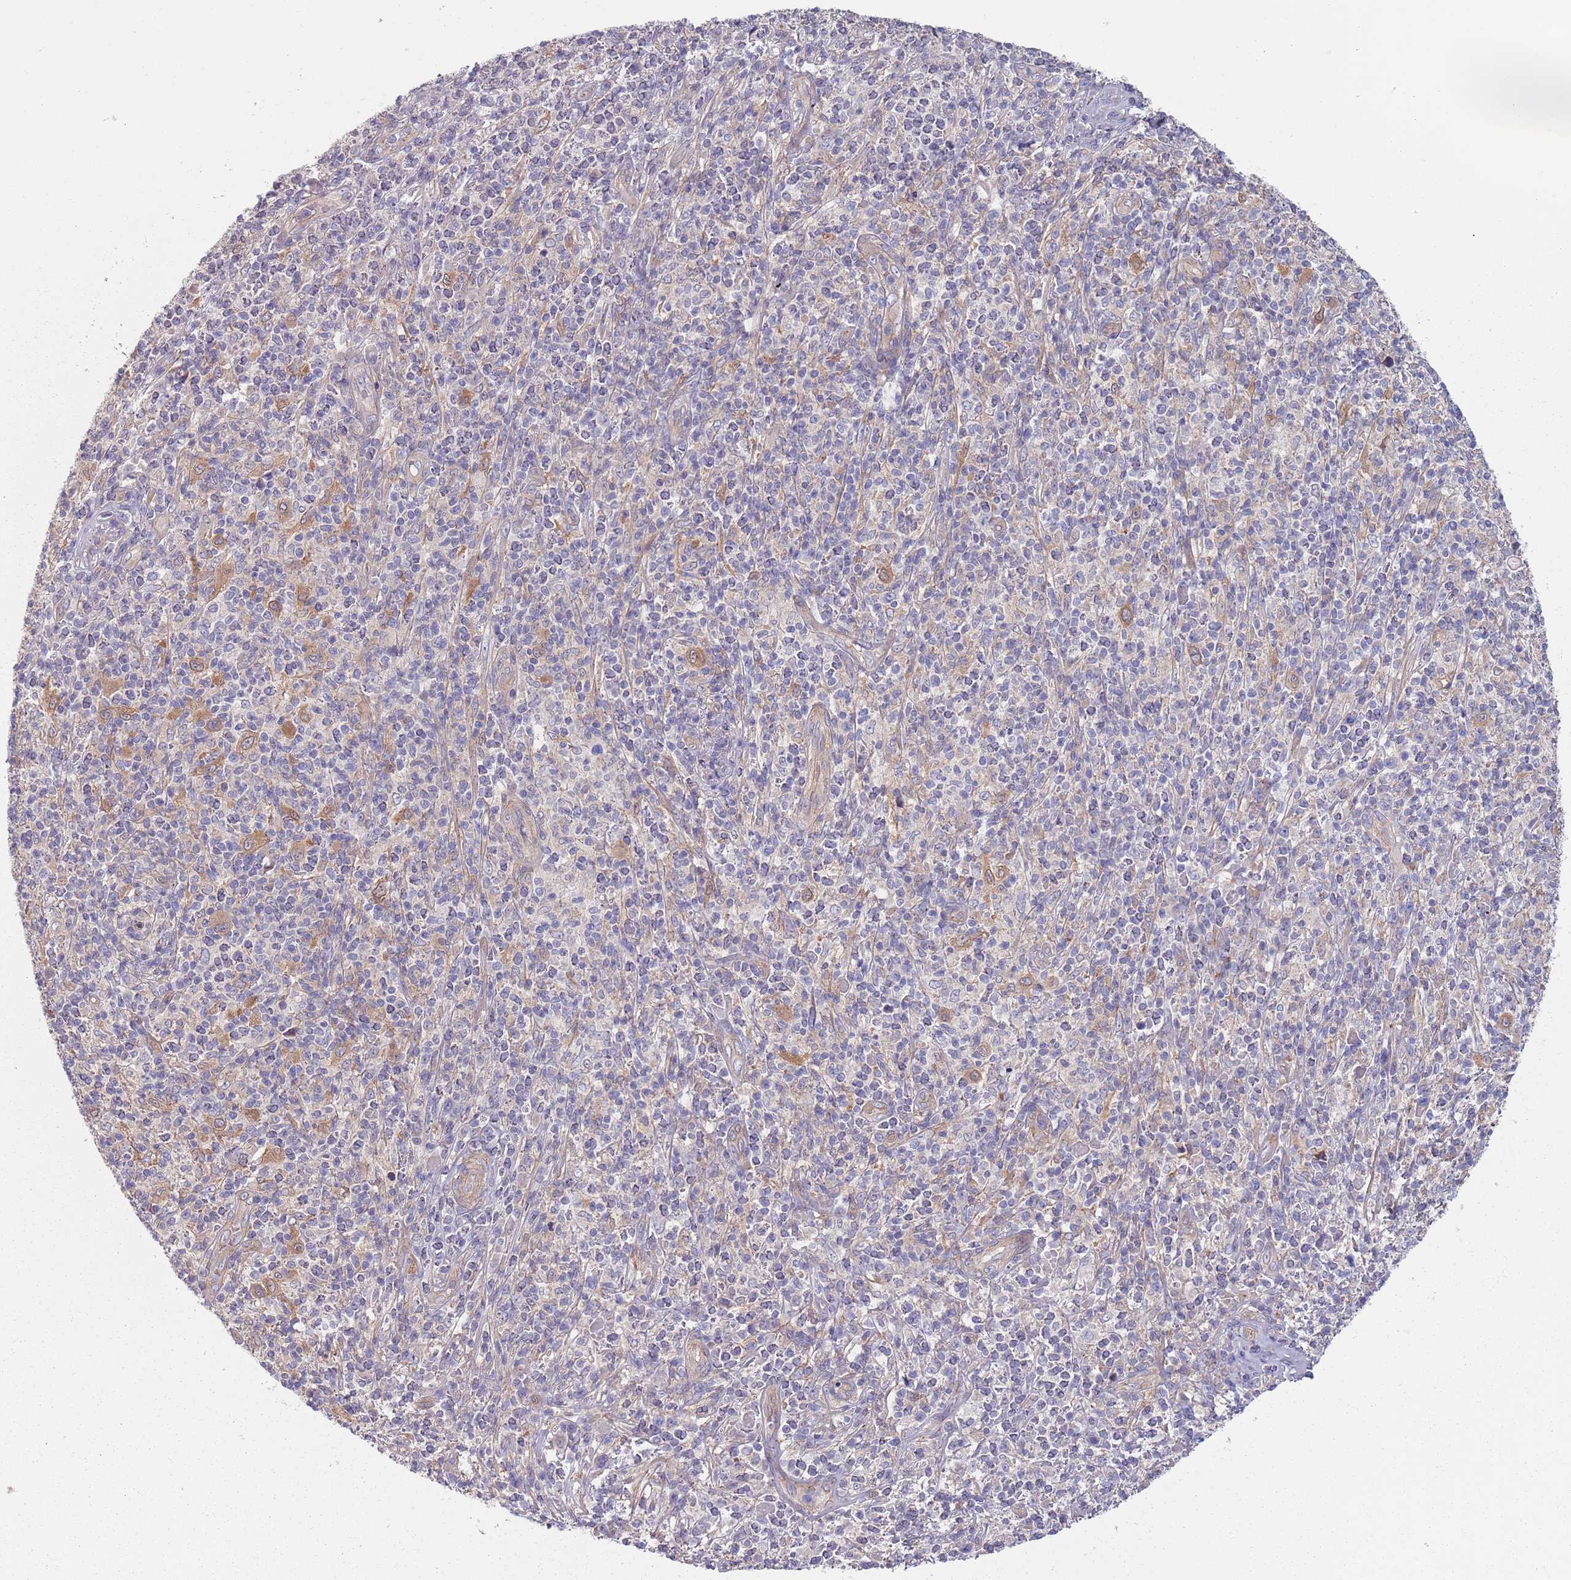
{"staining": {"intensity": "moderate", "quantity": "<25%", "location": "cytoplasmic/membranous"}, "tissue": "melanoma", "cell_type": "Tumor cells", "image_type": "cancer", "snomed": [{"axis": "morphology", "description": "Malignant melanoma, NOS"}, {"axis": "topography", "description": "Skin"}], "caption": "Human malignant melanoma stained with a protein marker demonstrates moderate staining in tumor cells.", "gene": "APPL2", "patient": {"sex": "male", "age": 66}}